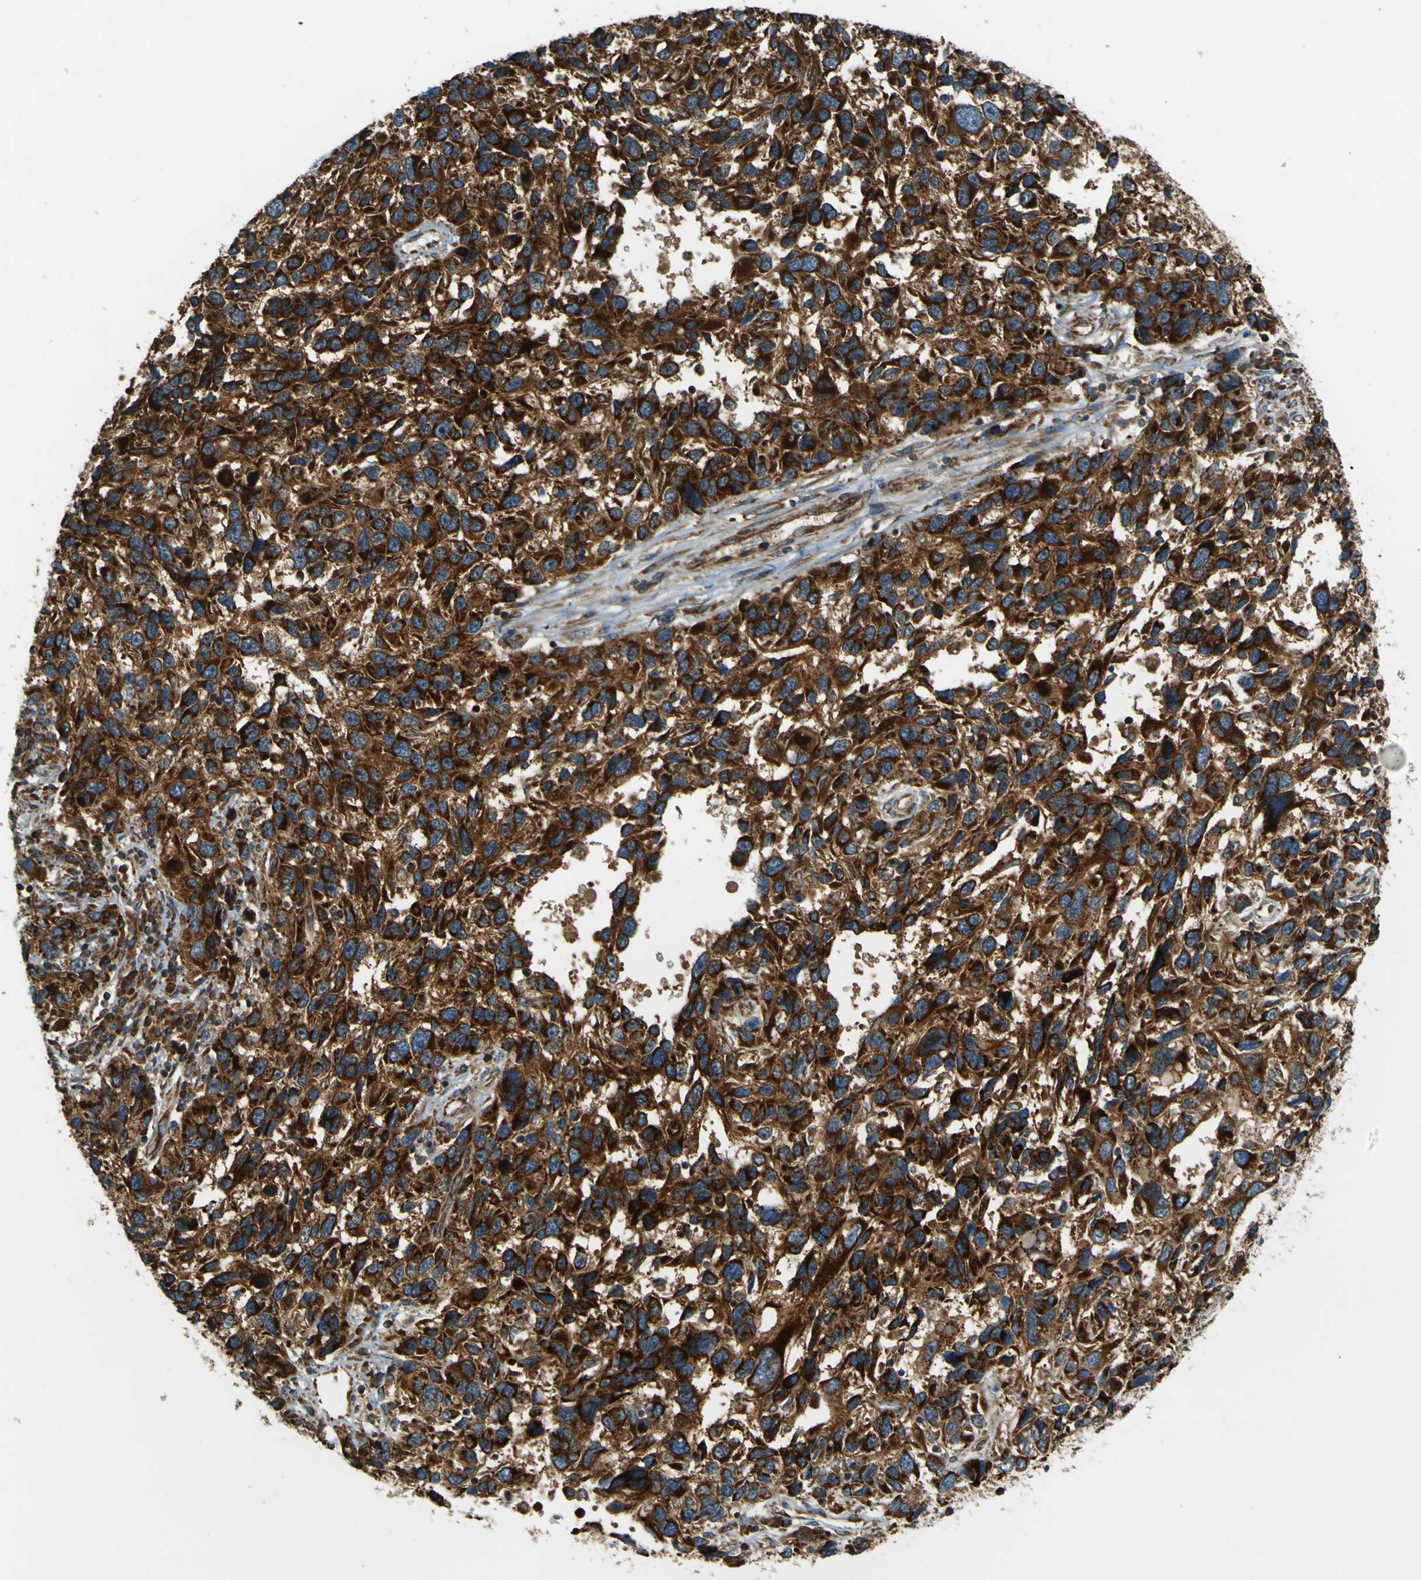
{"staining": {"intensity": "strong", "quantity": ">75%", "location": "cytoplasmic/membranous"}, "tissue": "melanoma", "cell_type": "Tumor cells", "image_type": "cancer", "snomed": [{"axis": "morphology", "description": "Malignant melanoma, NOS"}, {"axis": "topography", "description": "Skin"}], "caption": "Malignant melanoma was stained to show a protein in brown. There is high levels of strong cytoplasmic/membranous positivity in approximately >75% of tumor cells.", "gene": "DNAJC5", "patient": {"sex": "male", "age": 53}}